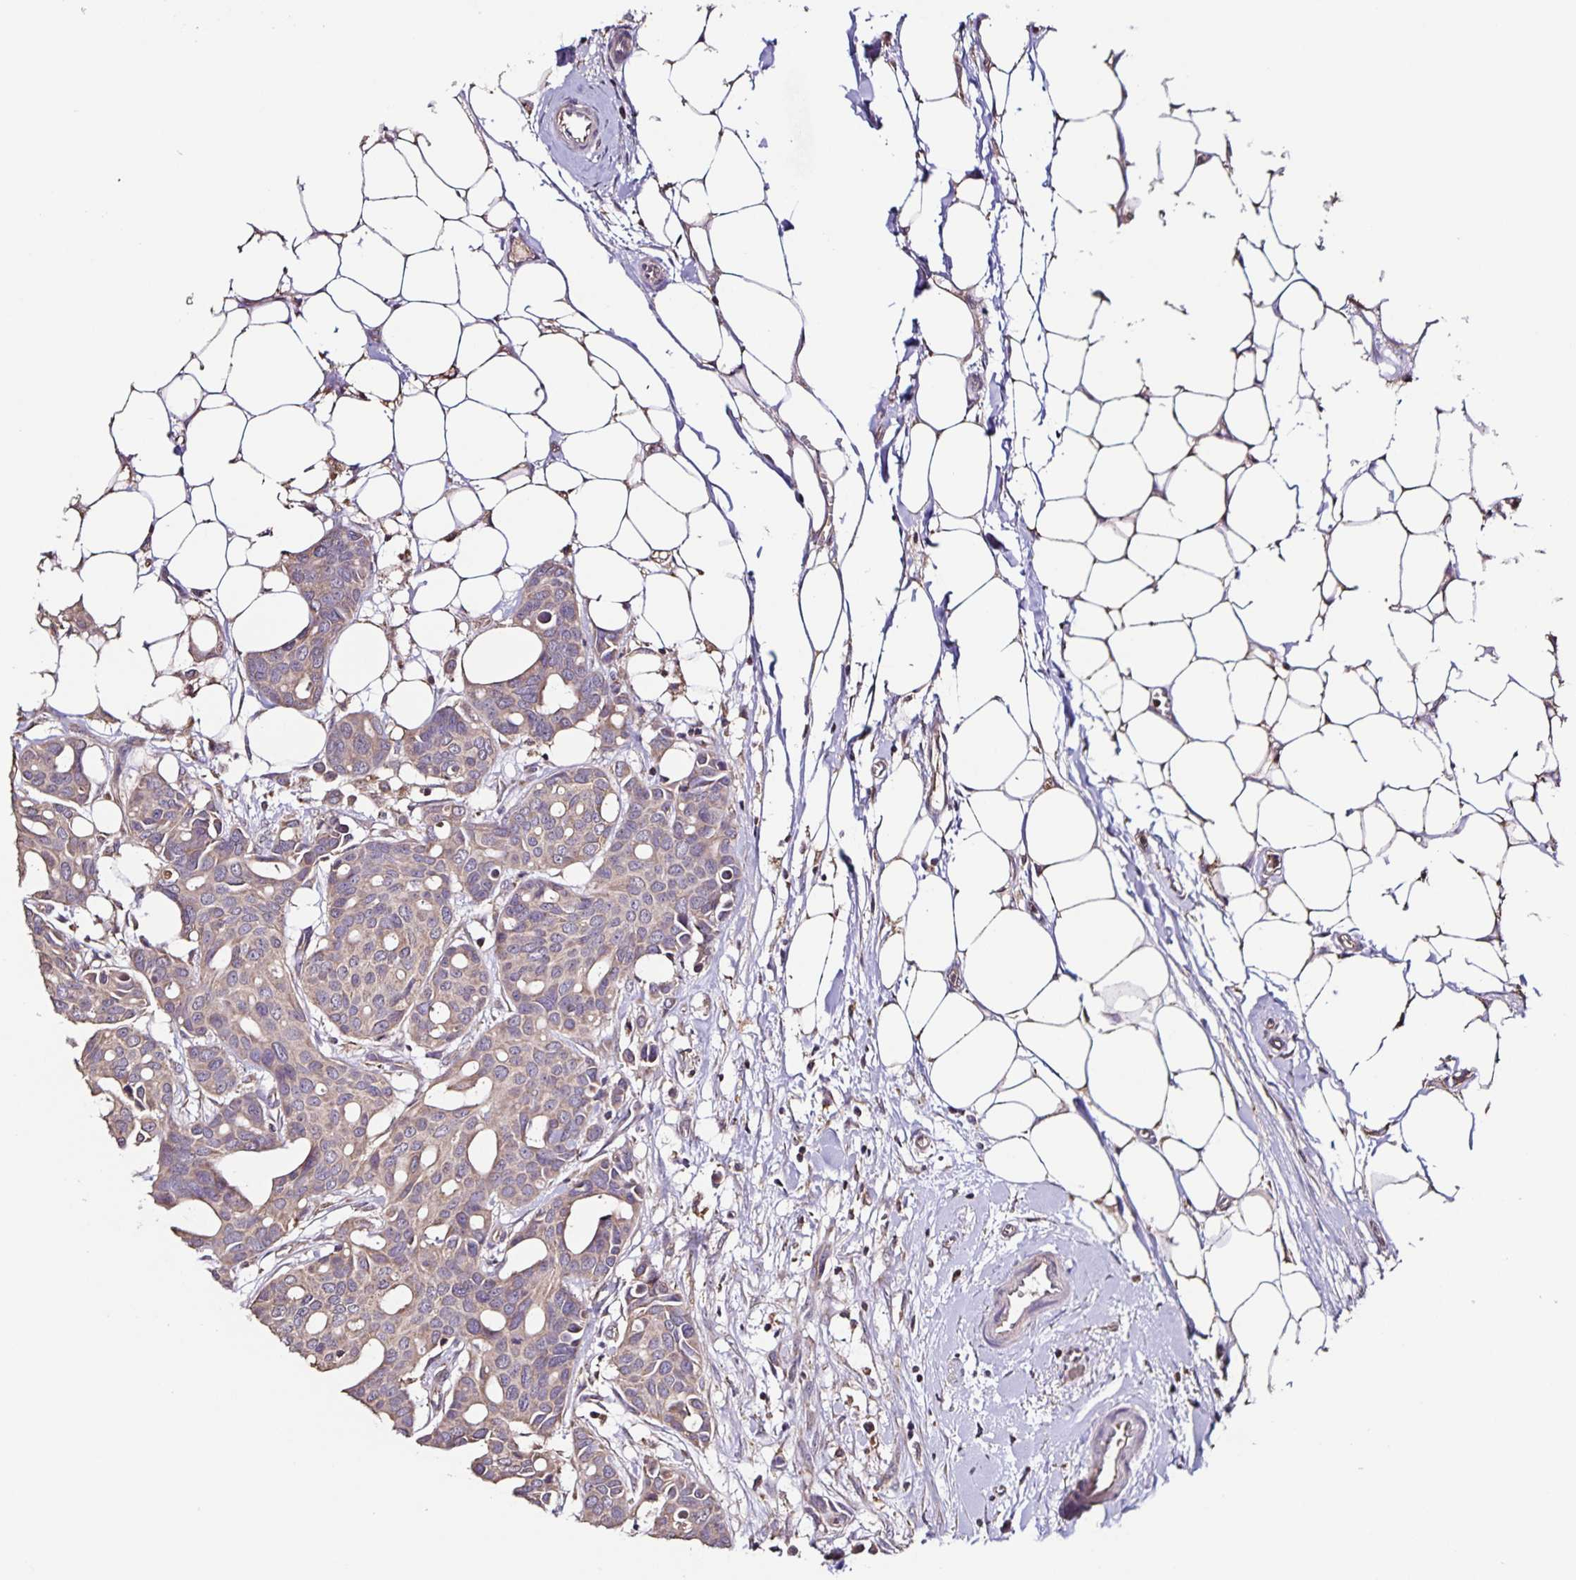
{"staining": {"intensity": "weak", "quantity": "25%-75%", "location": "cytoplasmic/membranous"}, "tissue": "breast cancer", "cell_type": "Tumor cells", "image_type": "cancer", "snomed": [{"axis": "morphology", "description": "Duct carcinoma"}, {"axis": "topography", "description": "Breast"}], "caption": "Breast cancer (intraductal carcinoma) was stained to show a protein in brown. There is low levels of weak cytoplasmic/membranous positivity in about 25%-75% of tumor cells. The protein of interest is shown in brown color, while the nuclei are stained blue.", "gene": "MAN1A1", "patient": {"sex": "female", "age": 54}}